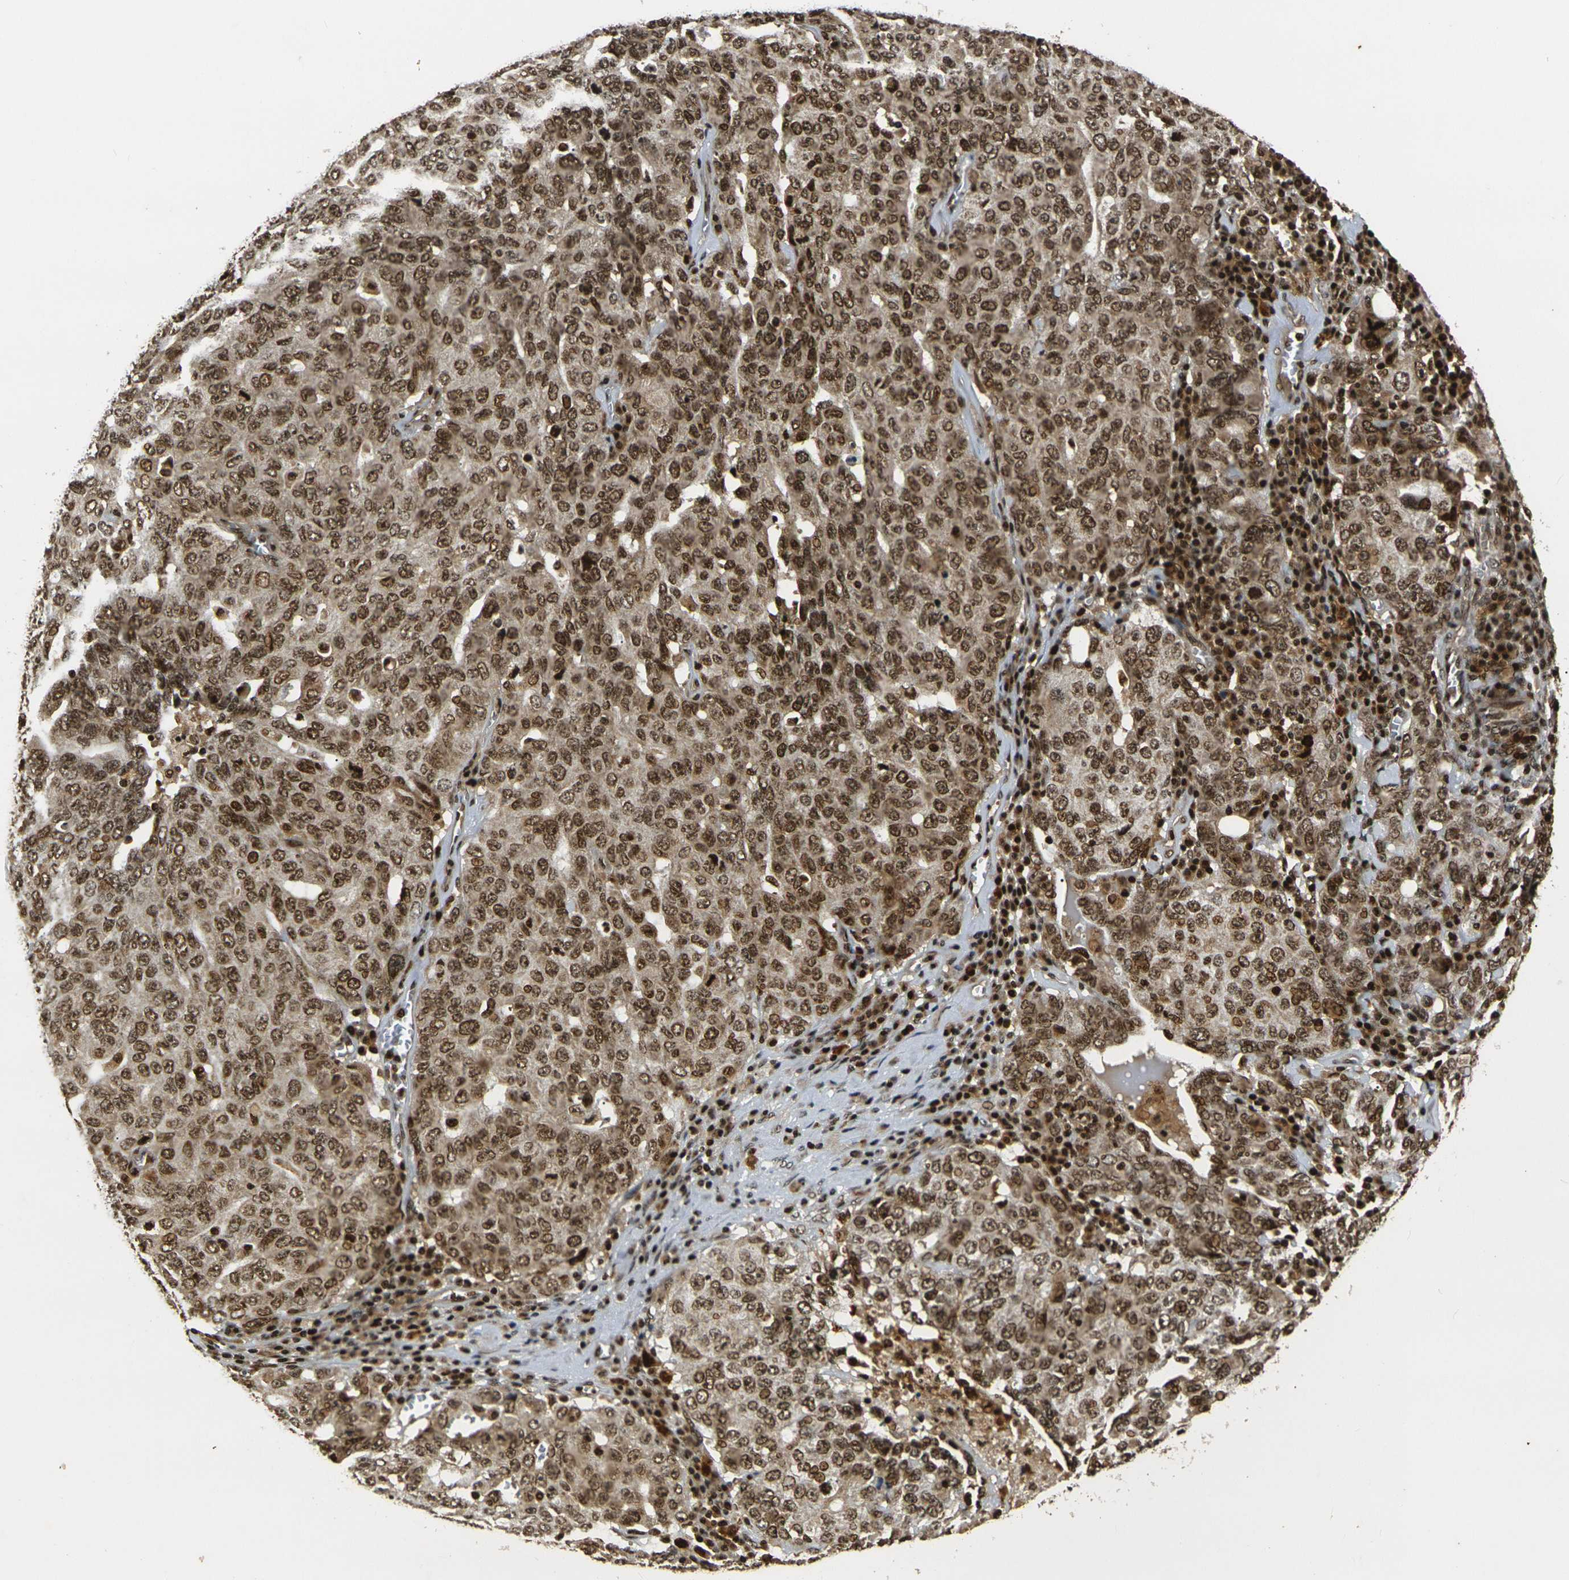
{"staining": {"intensity": "moderate", "quantity": ">75%", "location": "cytoplasmic/membranous,nuclear"}, "tissue": "ovarian cancer", "cell_type": "Tumor cells", "image_type": "cancer", "snomed": [{"axis": "morphology", "description": "Carcinoma, endometroid"}, {"axis": "topography", "description": "Ovary"}], "caption": "An immunohistochemistry micrograph of neoplastic tissue is shown. Protein staining in brown labels moderate cytoplasmic/membranous and nuclear positivity in ovarian cancer within tumor cells.", "gene": "ACTL6A", "patient": {"sex": "female", "age": 62}}